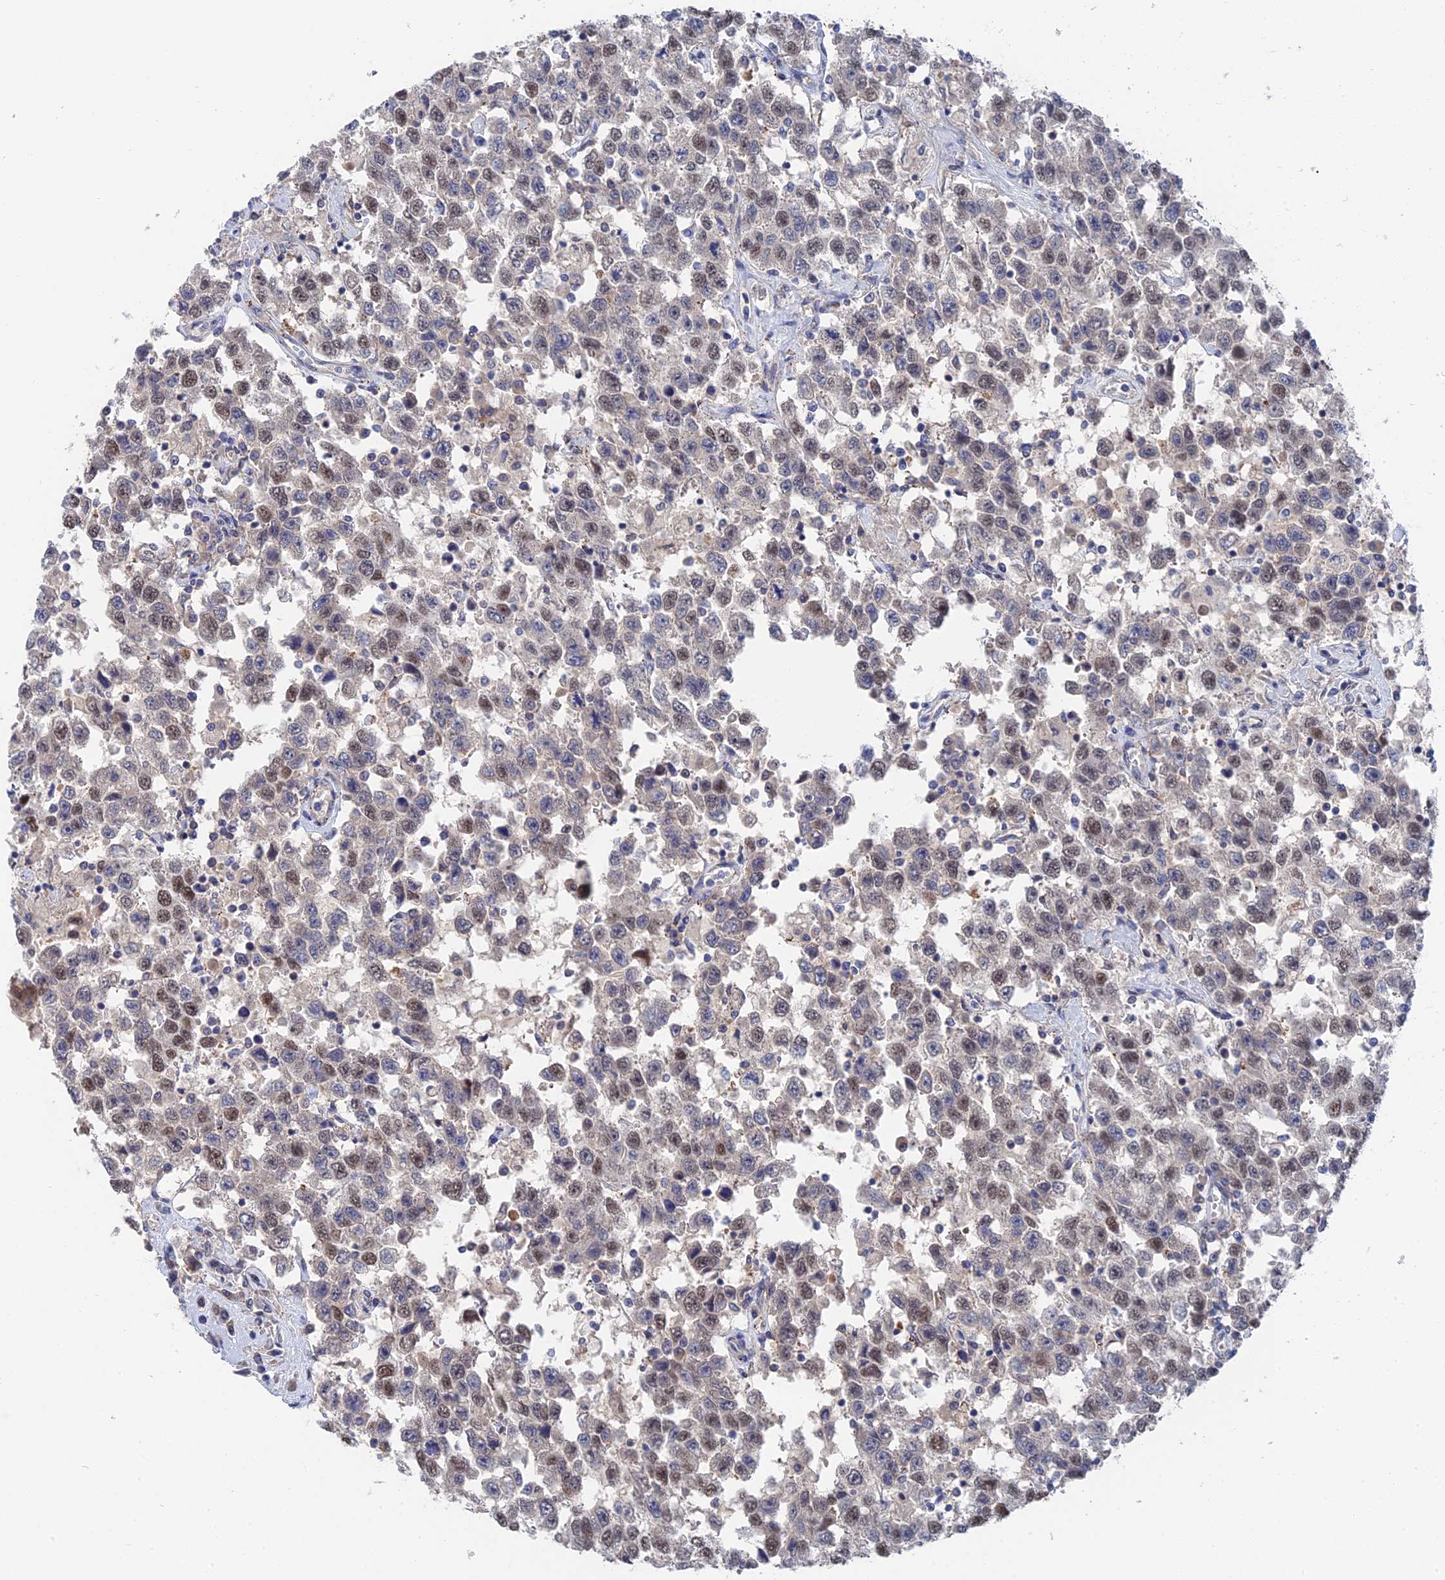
{"staining": {"intensity": "weak", "quantity": "25%-75%", "location": "nuclear"}, "tissue": "testis cancer", "cell_type": "Tumor cells", "image_type": "cancer", "snomed": [{"axis": "morphology", "description": "Seminoma, NOS"}, {"axis": "topography", "description": "Testis"}], "caption": "Tumor cells exhibit weak nuclear expression in approximately 25%-75% of cells in testis seminoma. The staining was performed using DAB, with brown indicating positive protein expression. Nuclei are stained blue with hematoxylin.", "gene": "MTHFSD", "patient": {"sex": "male", "age": 41}}